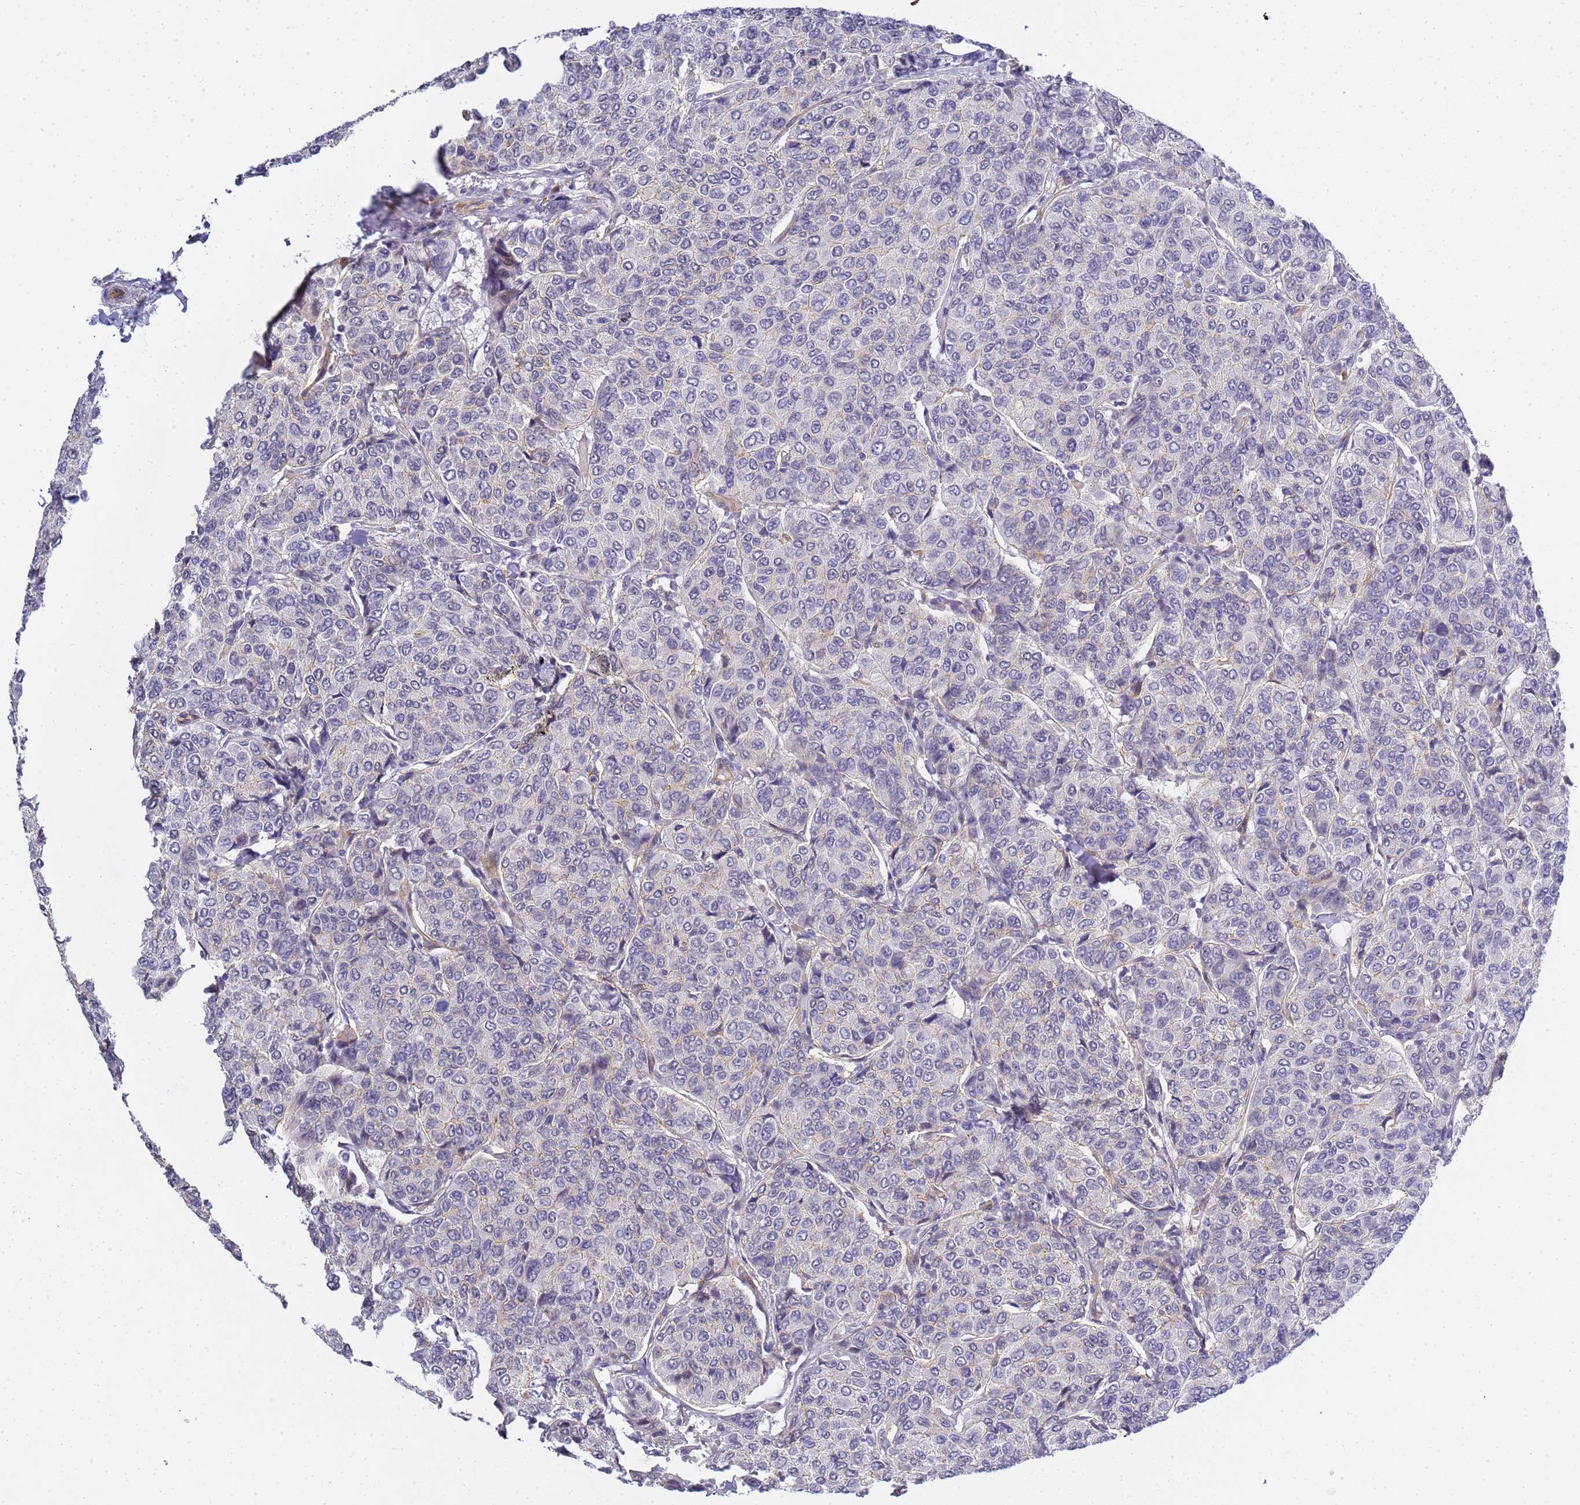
{"staining": {"intensity": "negative", "quantity": "none", "location": "none"}, "tissue": "breast cancer", "cell_type": "Tumor cells", "image_type": "cancer", "snomed": [{"axis": "morphology", "description": "Duct carcinoma"}, {"axis": "topography", "description": "Breast"}], "caption": "Immunohistochemistry histopathology image of neoplastic tissue: human breast cancer (intraductal carcinoma) stained with DAB exhibits no significant protein staining in tumor cells.", "gene": "GON4L", "patient": {"sex": "female", "age": 55}}